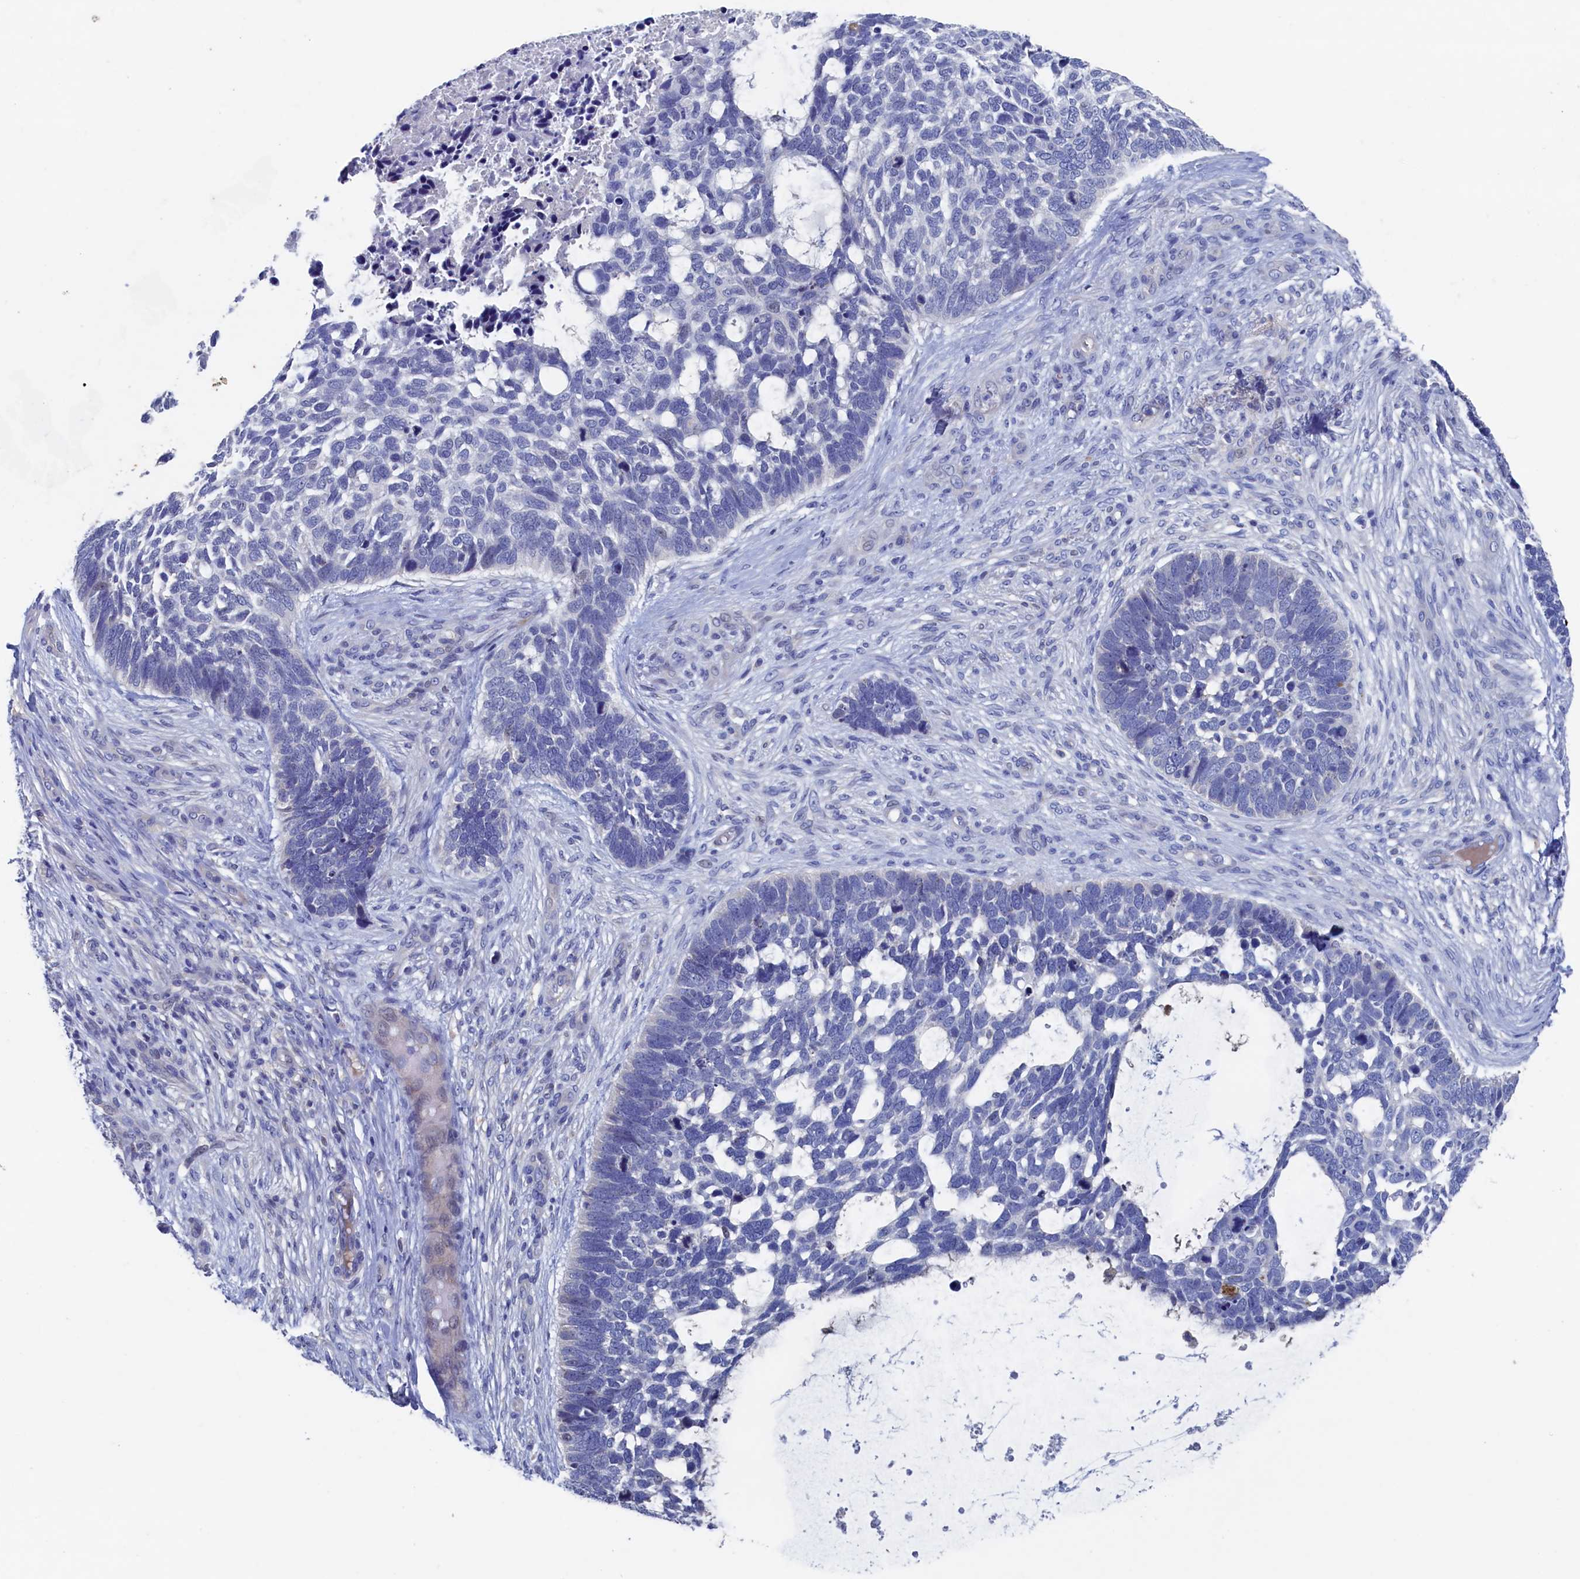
{"staining": {"intensity": "negative", "quantity": "none", "location": "none"}, "tissue": "skin cancer", "cell_type": "Tumor cells", "image_type": "cancer", "snomed": [{"axis": "morphology", "description": "Basal cell carcinoma"}, {"axis": "topography", "description": "Skin"}], "caption": "Tumor cells show no significant positivity in skin cancer.", "gene": "CBLIF", "patient": {"sex": "male", "age": 88}}